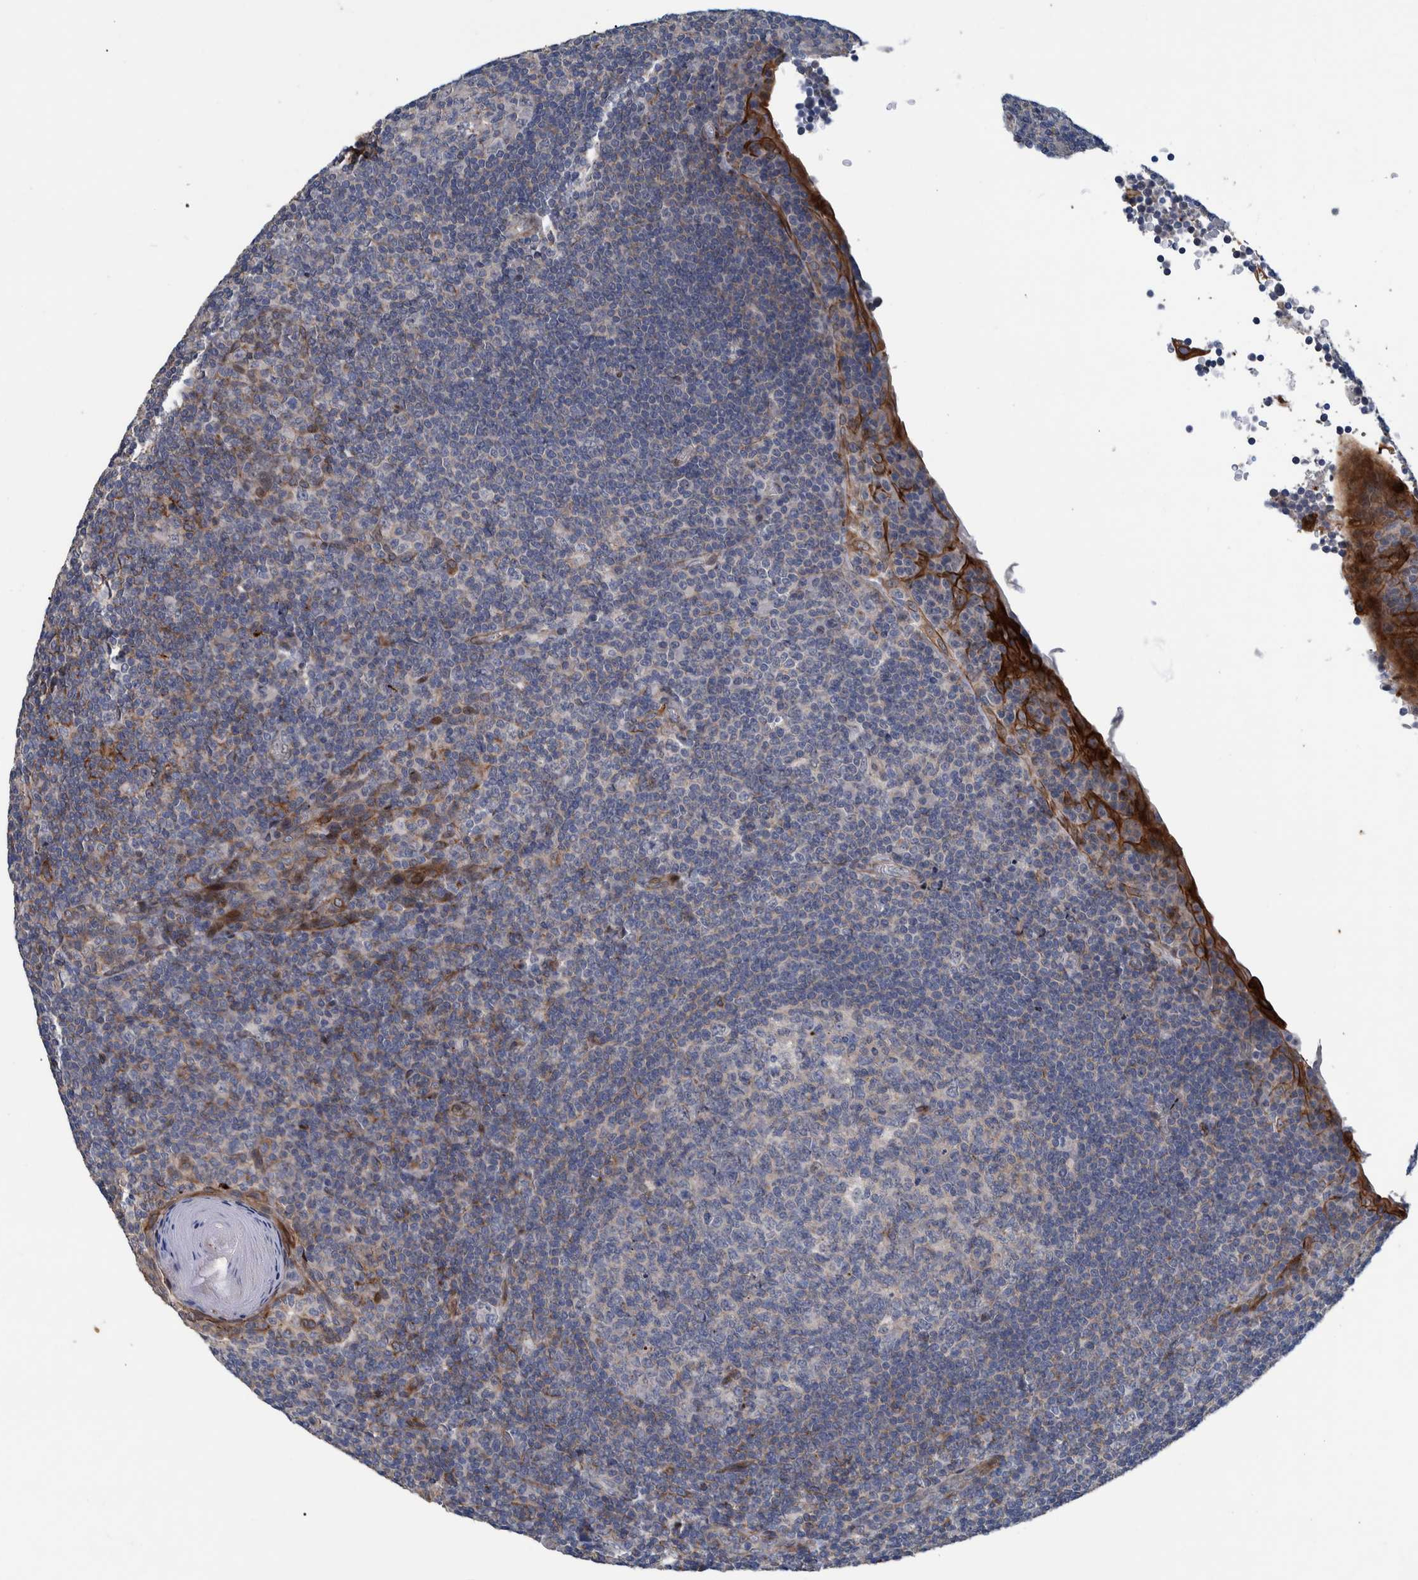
{"staining": {"intensity": "weak", "quantity": "<25%", "location": "cytoplasmic/membranous"}, "tissue": "tonsil", "cell_type": "Germinal center cells", "image_type": "normal", "snomed": [{"axis": "morphology", "description": "Normal tissue, NOS"}, {"axis": "topography", "description": "Tonsil"}], "caption": "Germinal center cells show no significant positivity in unremarkable tonsil. Brightfield microscopy of immunohistochemistry stained with DAB (3,3'-diaminobenzidine) (brown) and hematoxylin (blue), captured at high magnification.", "gene": "MKS1", "patient": {"sex": "male", "age": 37}}